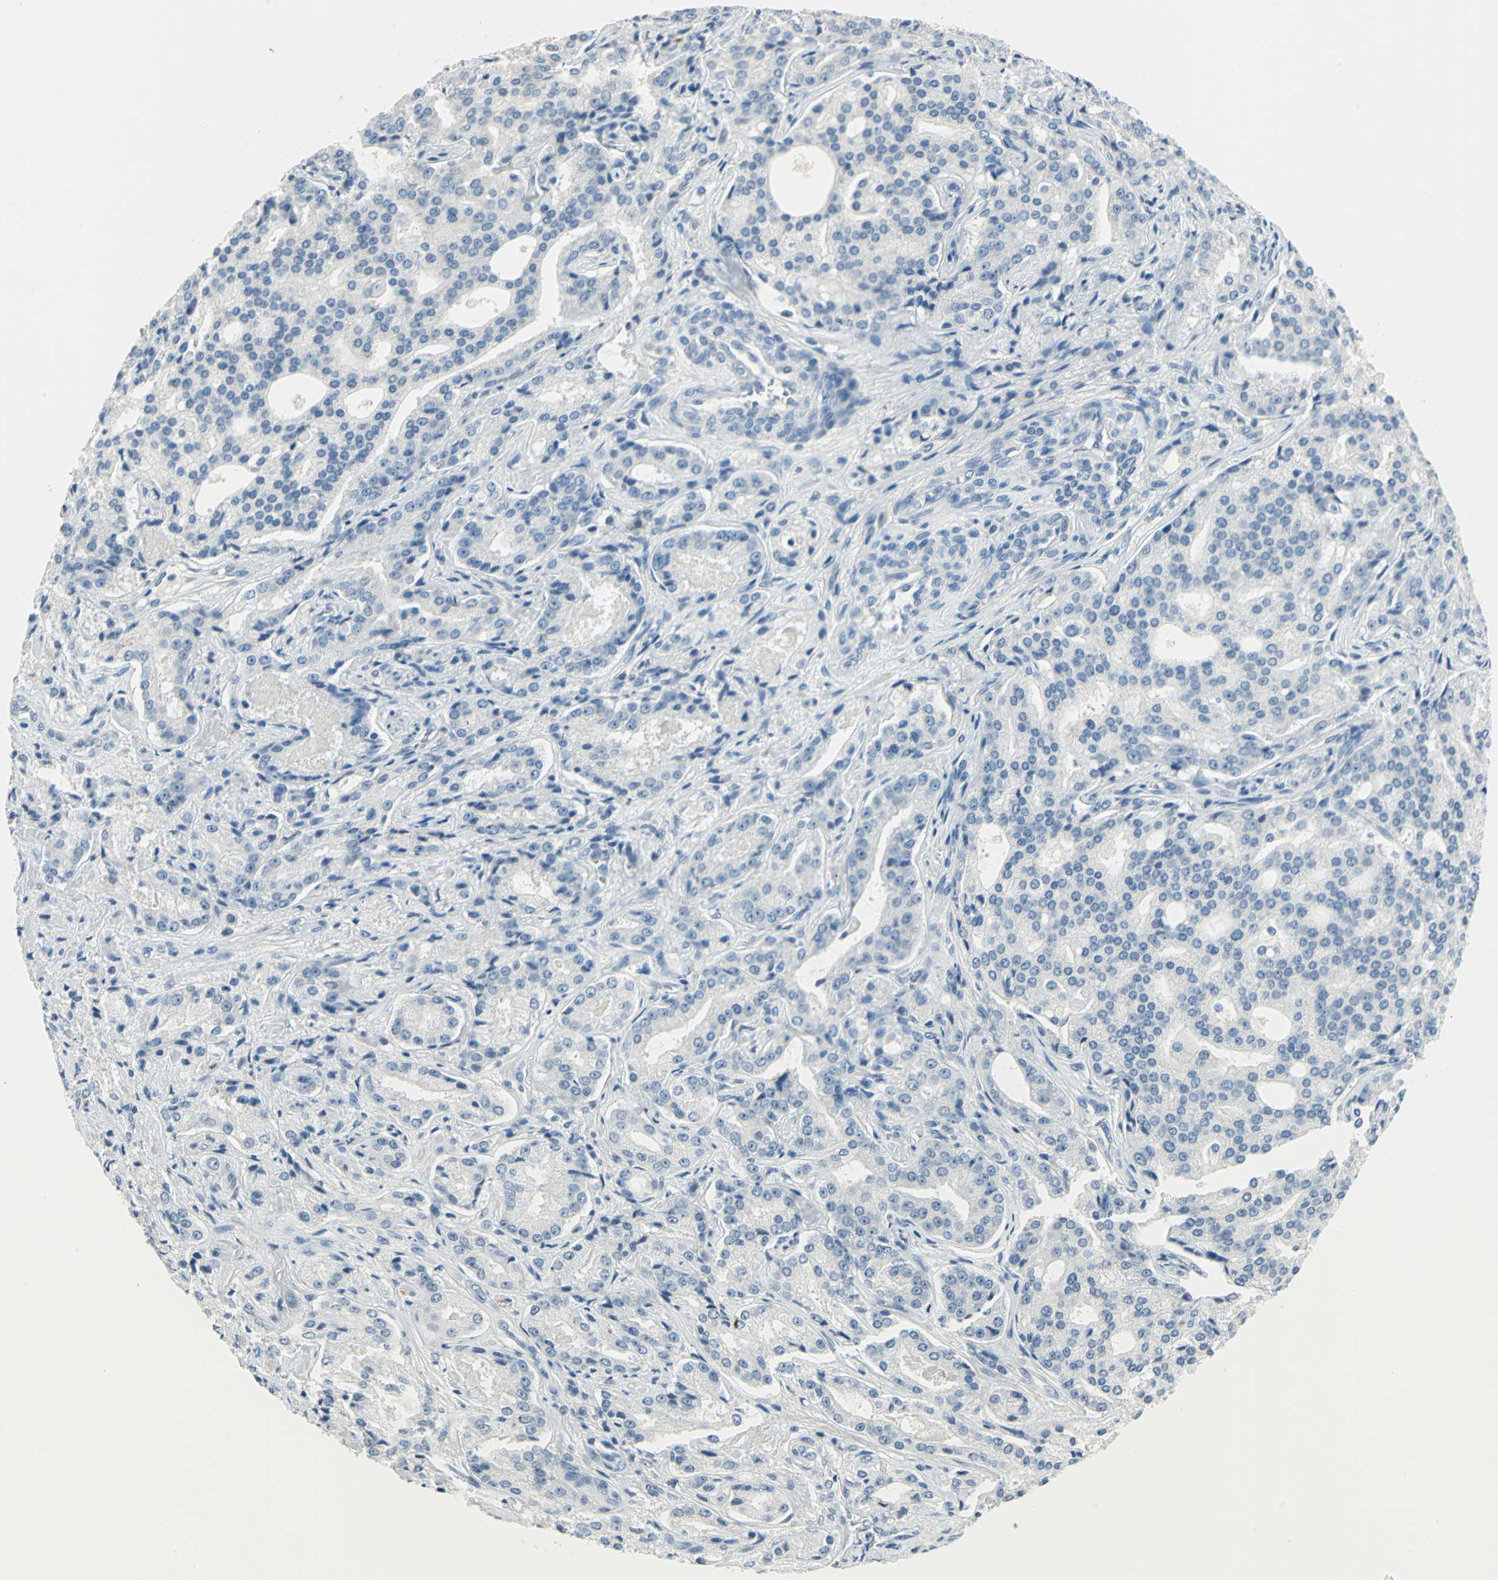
{"staining": {"intensity": "negative", "quantity": "none", "location": "none"}, "tissue": "prostate cancer", "cell_type": "Tumor cells", "image_type": "cancer", "snomed": [{"axis": "morphology", "description": "Adenocarcinoma, High grade"}, {"axis": "topography", "description": "Prostate"}], "caption": "The IHC photomicrograph has no significant expression in tumor cells of prostate cancer tissue.", "gene": "UCHL1", "patient": {"sex": "male", "age": 72}}